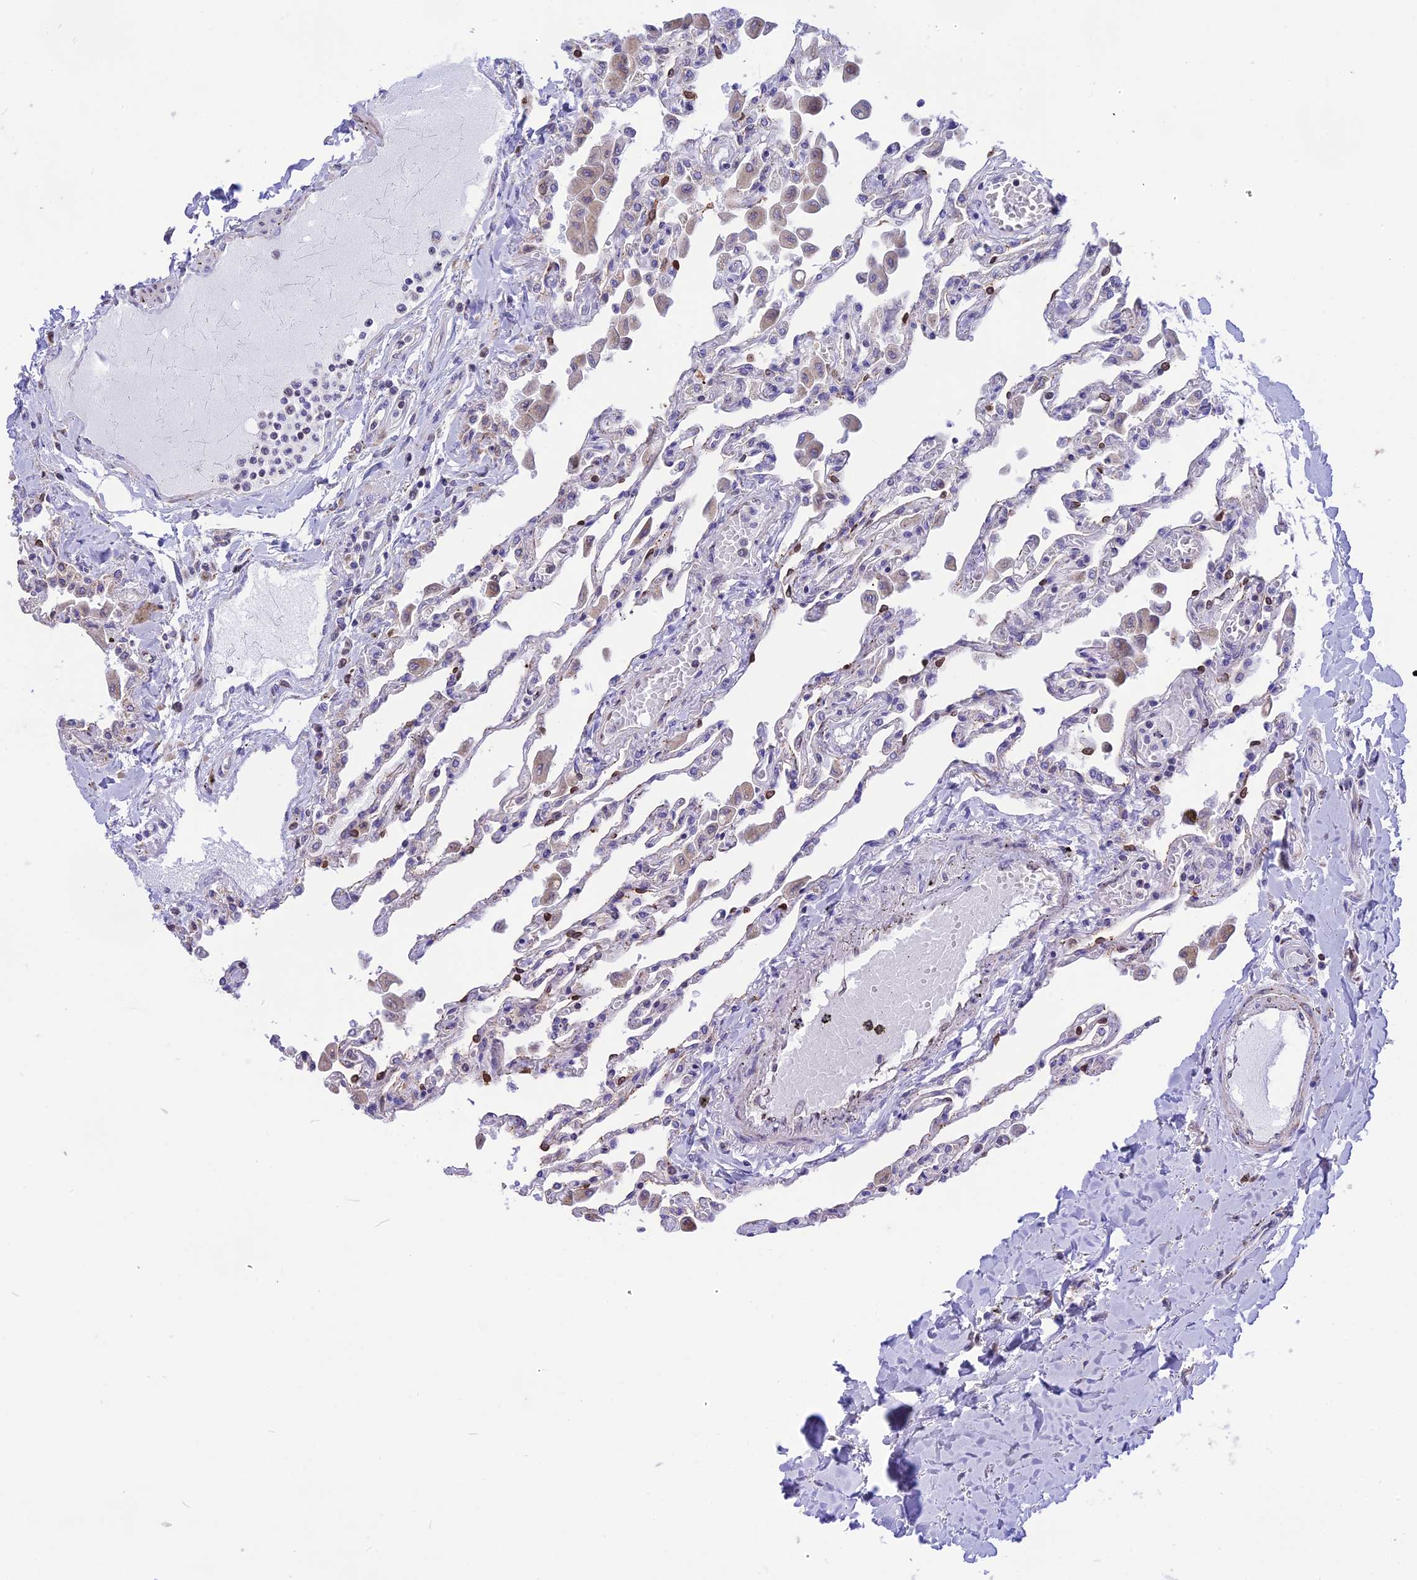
{"staining": {"intensity": "negative", "quantity": "none", "location": "none"}, "tissue": "lung", "cell_type": "Alveolar cells", "image_type": "normal", "snomed": [{"axis": "morphology", "description": "Normal tissue, NOS"}, {"axis": "topography", "description": "Bronchus"}, {"axis": "topography", "description": "Lung"}], "caption": "This is a micrograph of immunohistochemistry staining of unremarkable lung, which shows no staining in alveolar cells.", "gene": "DOC2B", "patient": {"sex": "female", "age": 49}}